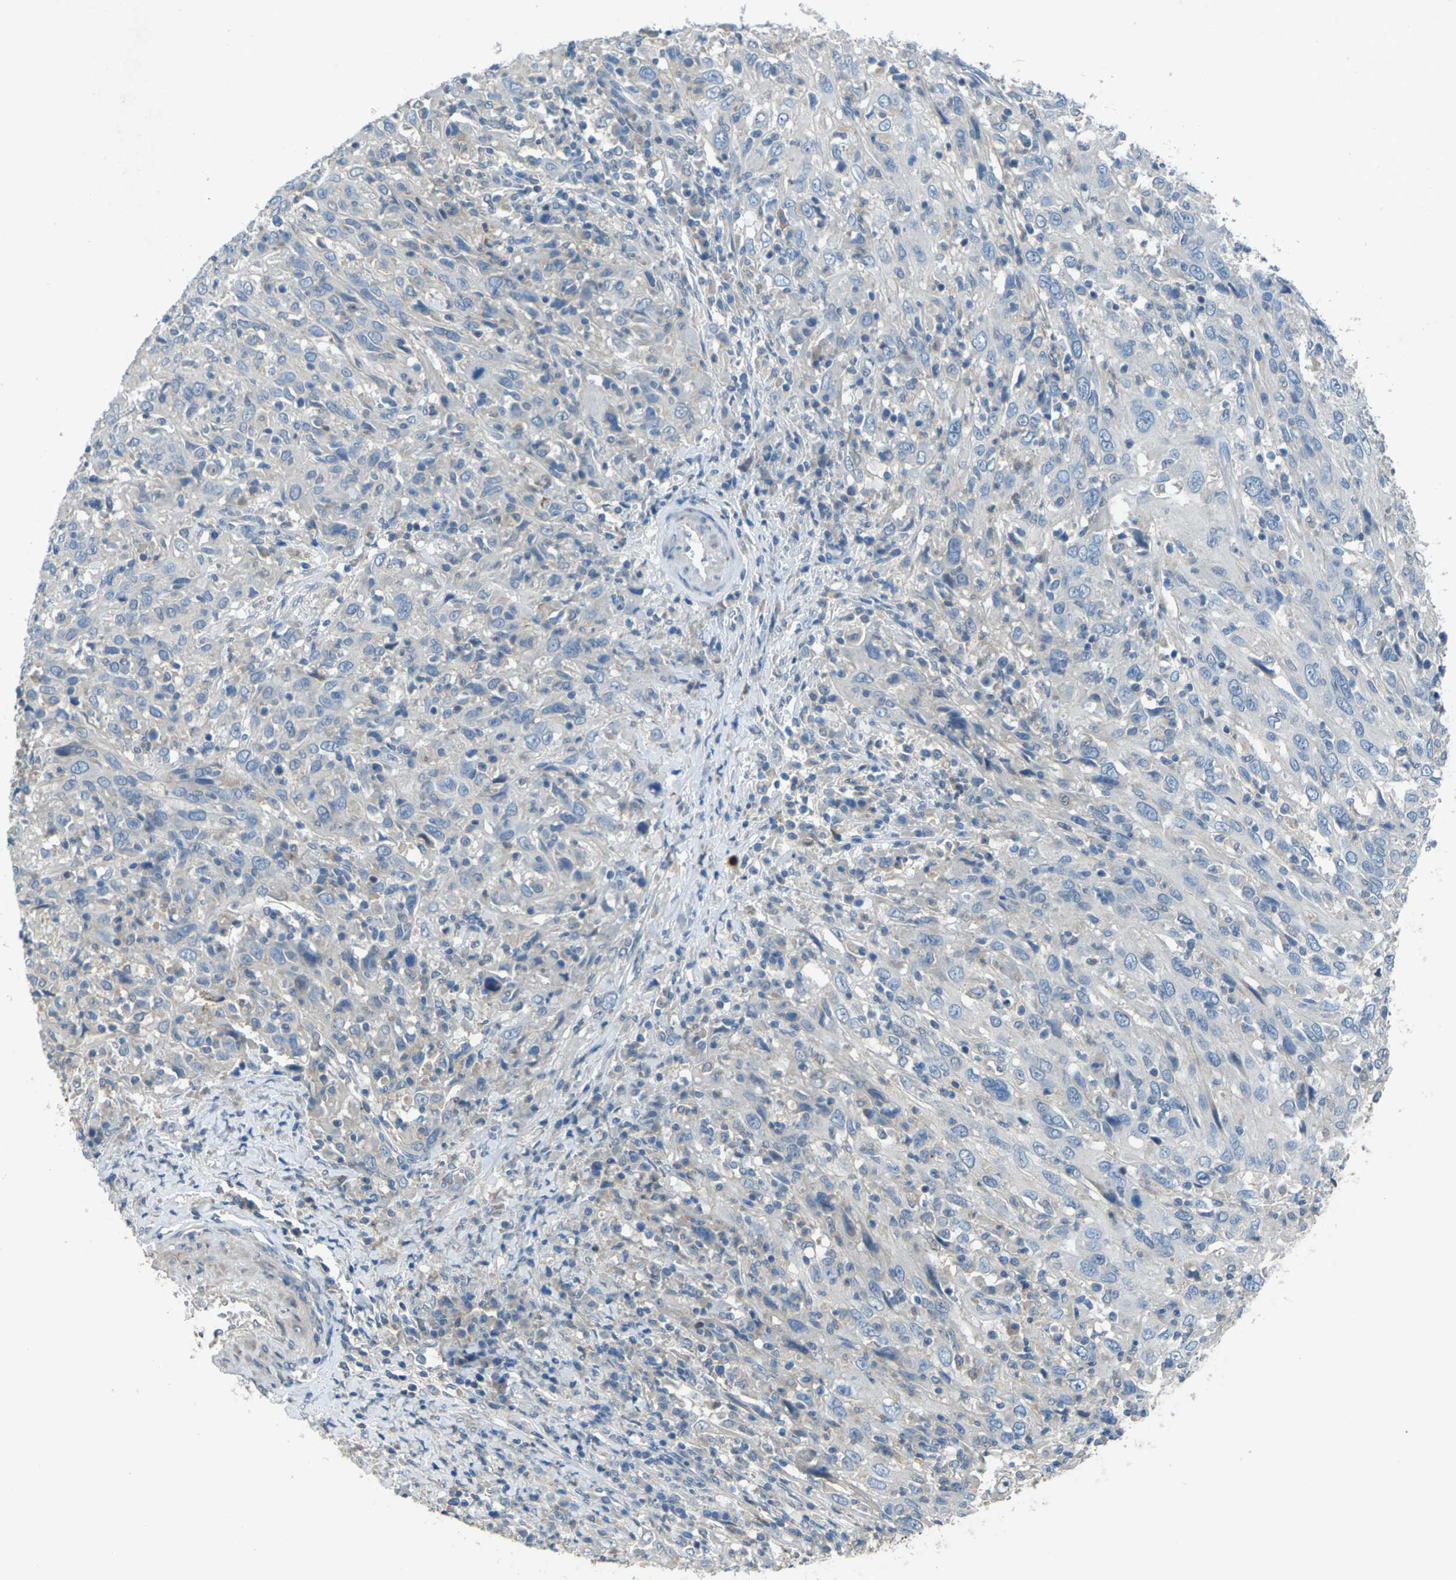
{"staining": {"intensity": "negative", "quantity": "none", "location": "none"}, "tissue": "cervical cancer", "cell_type": "Tumor cells", "image_type": "cancer", "snomed": [{"axis": "morphology", "description": "Squamous cell carcinoma, NOS"}, {"axis": "topography", "description": "Cervix"}], "caption": "A photomicrograph of cervical cancer stained for a protein exhibits no brown staining in tumor cells.", "gene": "SIGLEC14", "patient": {"sex": "female", "age": 46}}